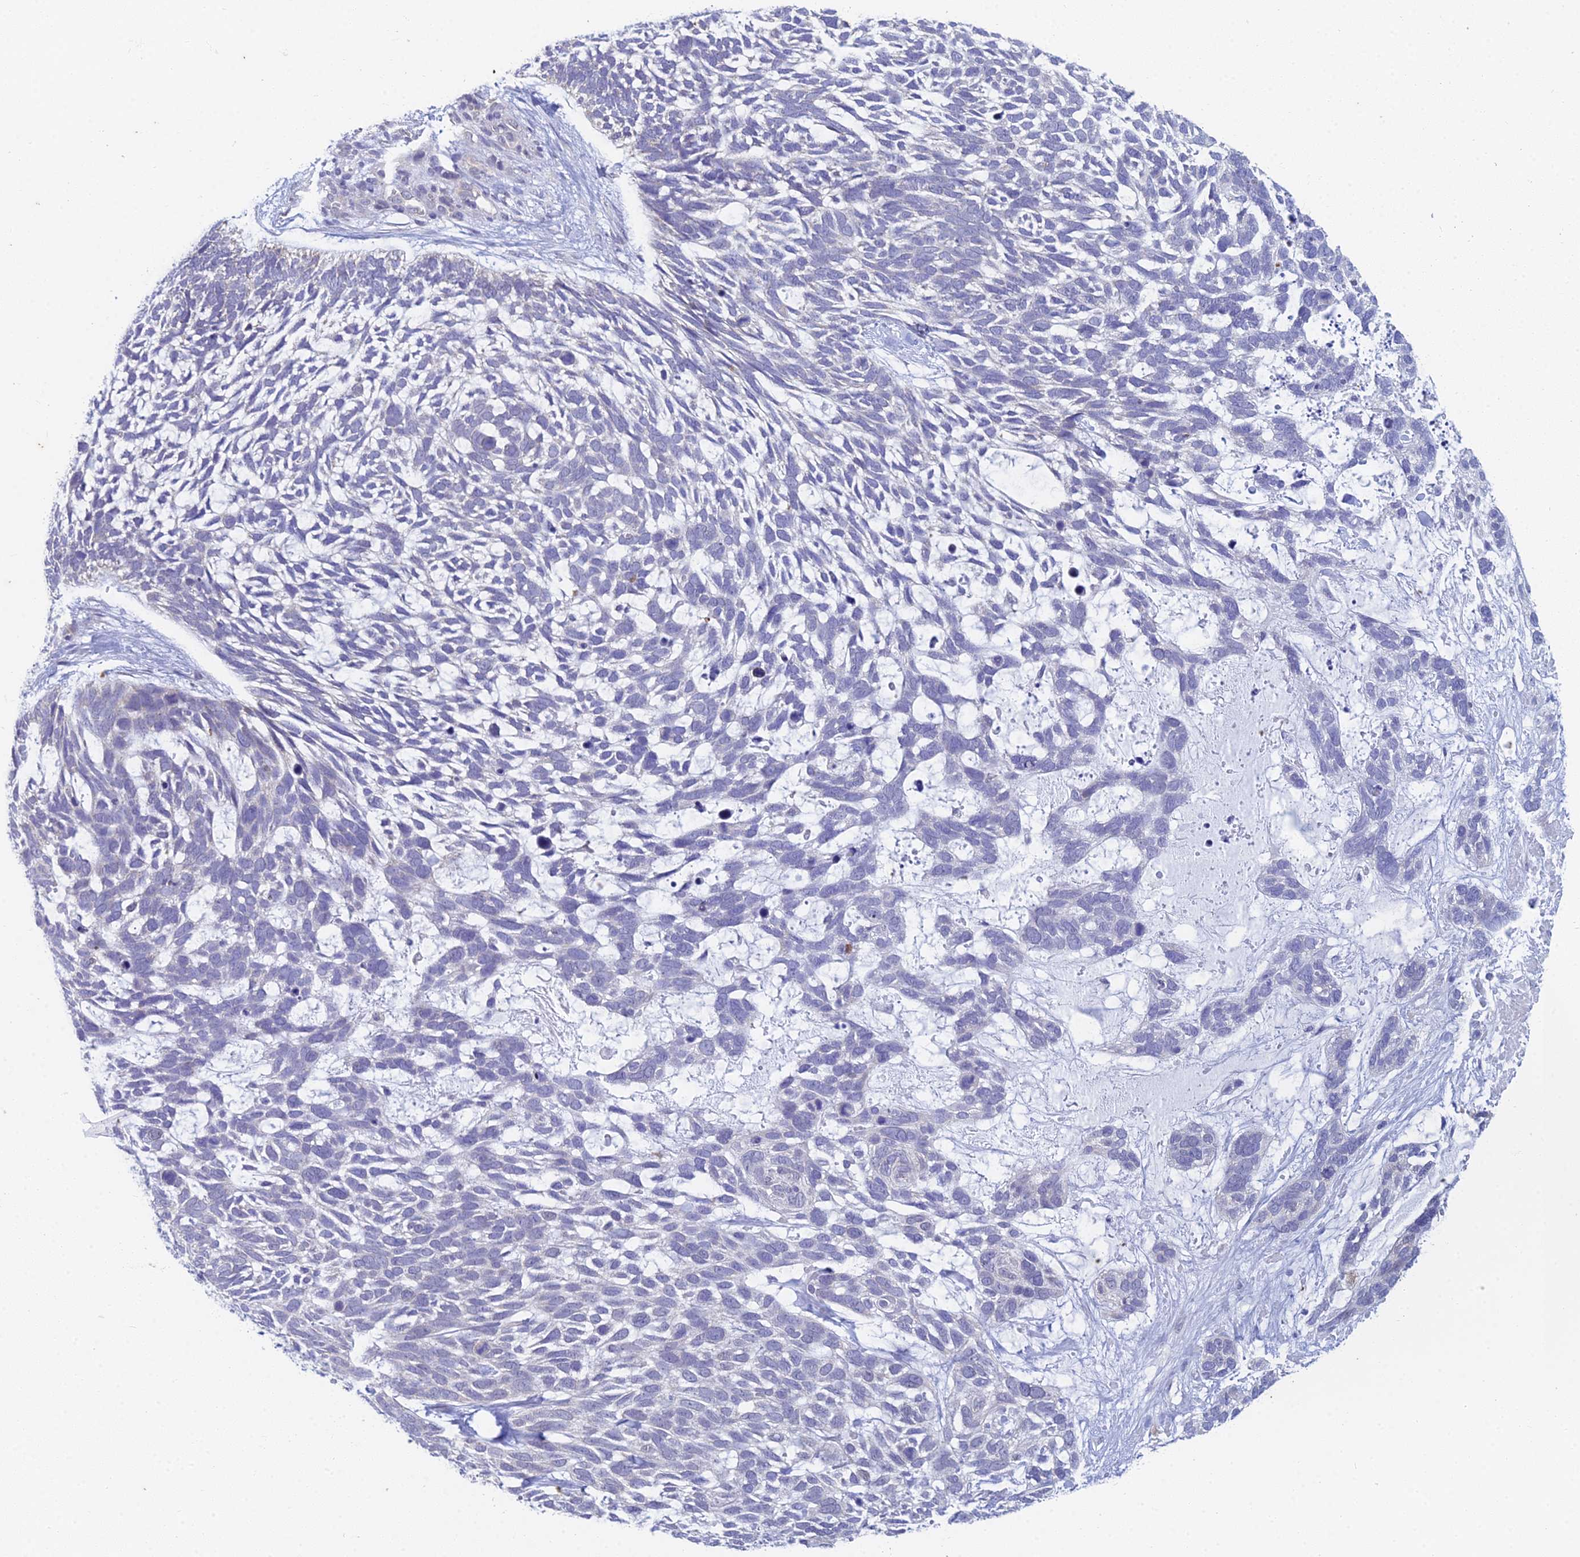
{"staining": {"intensity": "negative", "quantity": "none", "location": "none"}, "tissue": "skin cancer", "cell_type": "Tumor cells", "image_type": "cancer", "snomed": [{"axis": "morphology", "description": "Basal cell carcinoma"}, {"axis": "topography", "description": "Skin"}], "caption": "Image shows no protein expression in tumor cells of skin cancer (basal cell carcinoma) tissue.", "gene": "EEF2KMT", "patient": {"sex": "male", "age": 88}}